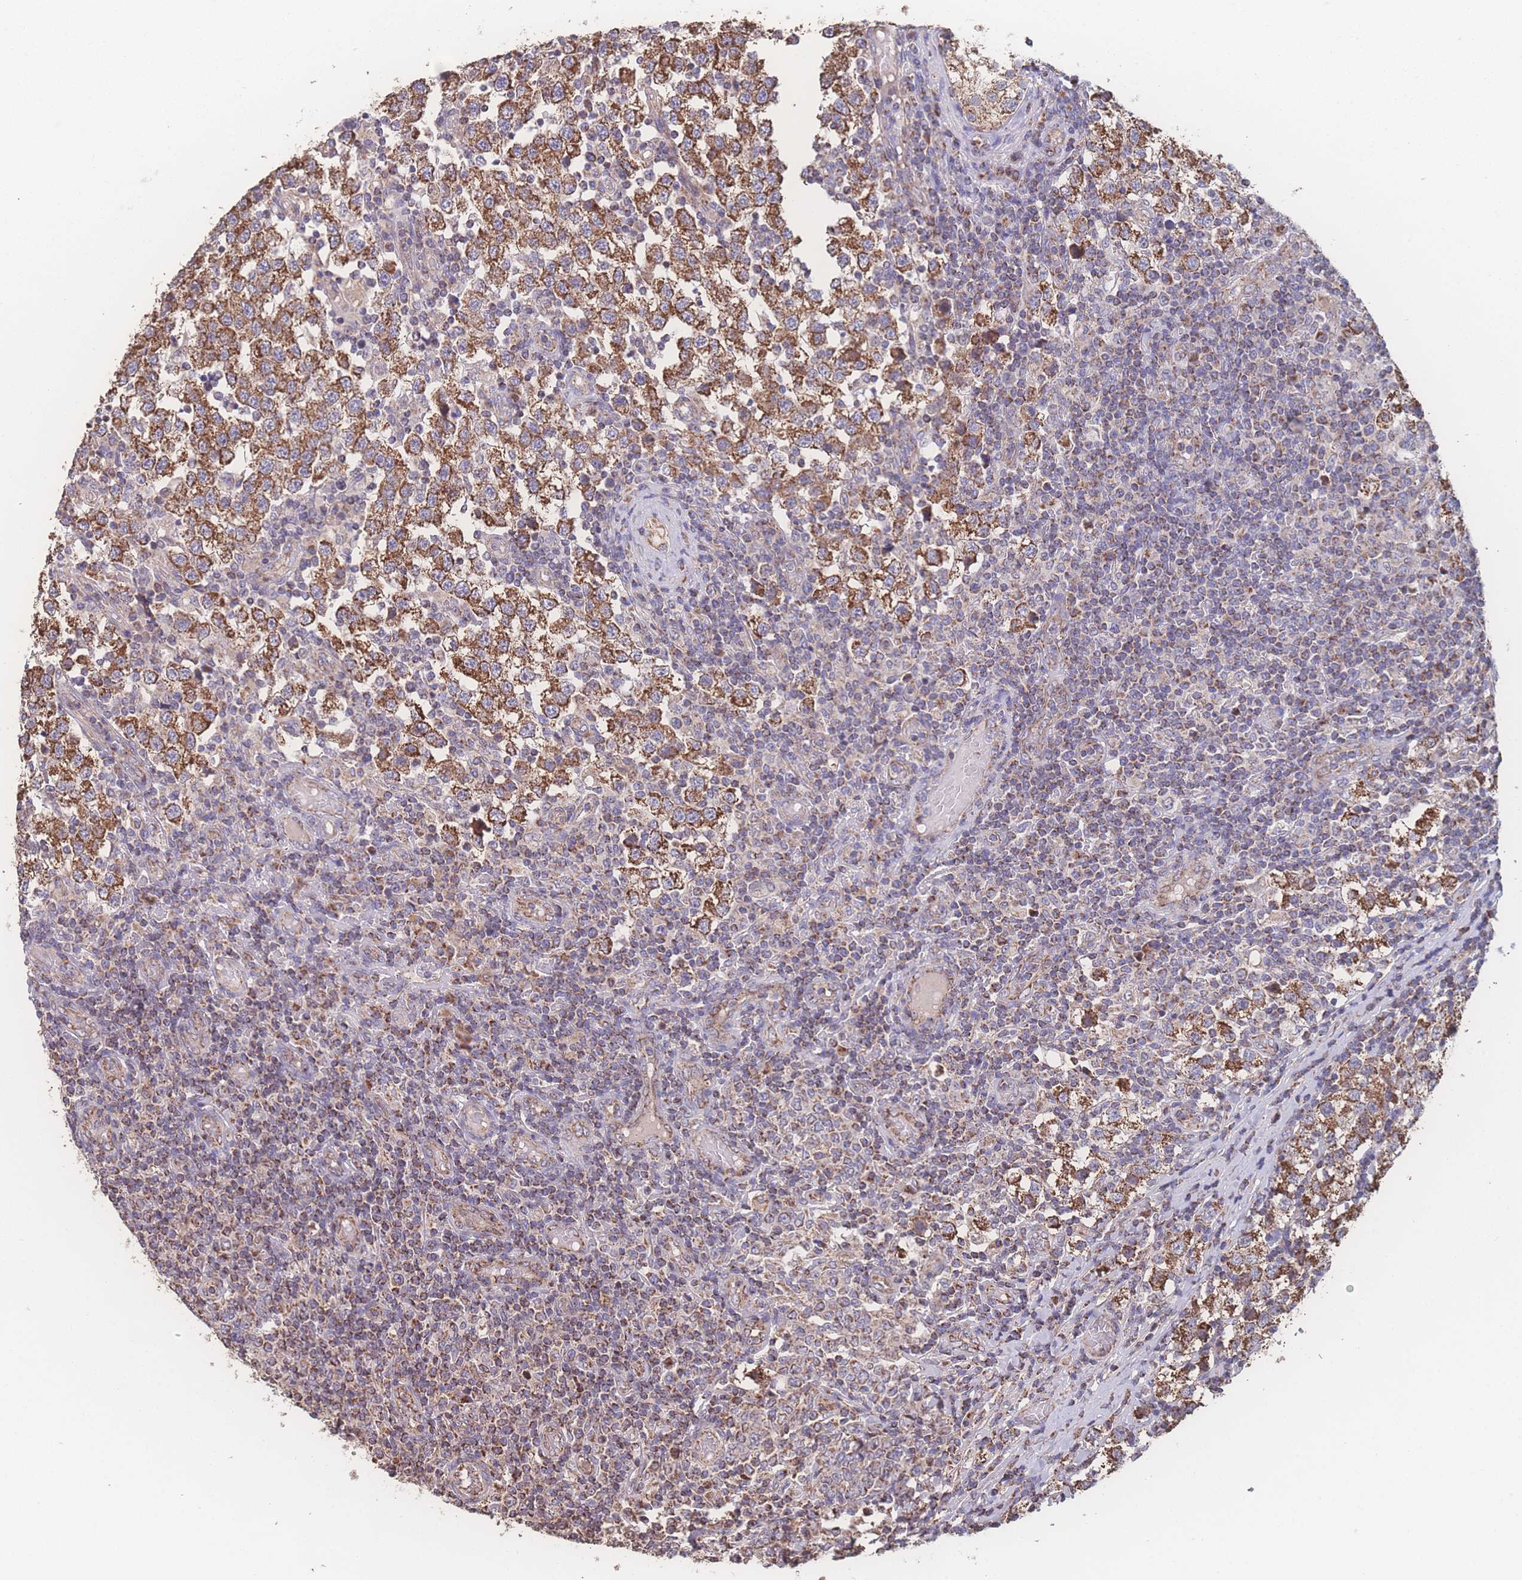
{"staining": {"intensity": "moderate", "quantity": ">75%", "location": "cytoplasmic/membranous"}, "tissue": "testis cancer", "cell_type": "Tumor cells", "image_type": "cancer", "snomed": [{"axis": "morphology", "description": "Seminoma, NOS"}, {"axis": "topography", "description": "Testis"}], "caption": "Protein staining by immunohistochemistry (IHC) shows moderate cytoplasmic/membranous staining in approximately >75% of tumor cells in testis seminoma. Using DAB (3,3'-diaminobenzidine) (brown) and hematoxylin (blue) stains, captured at high magnification using brightfield microscopy.", "gene": "SGSM3", "patient": {"sex": "male", "age": 34}}